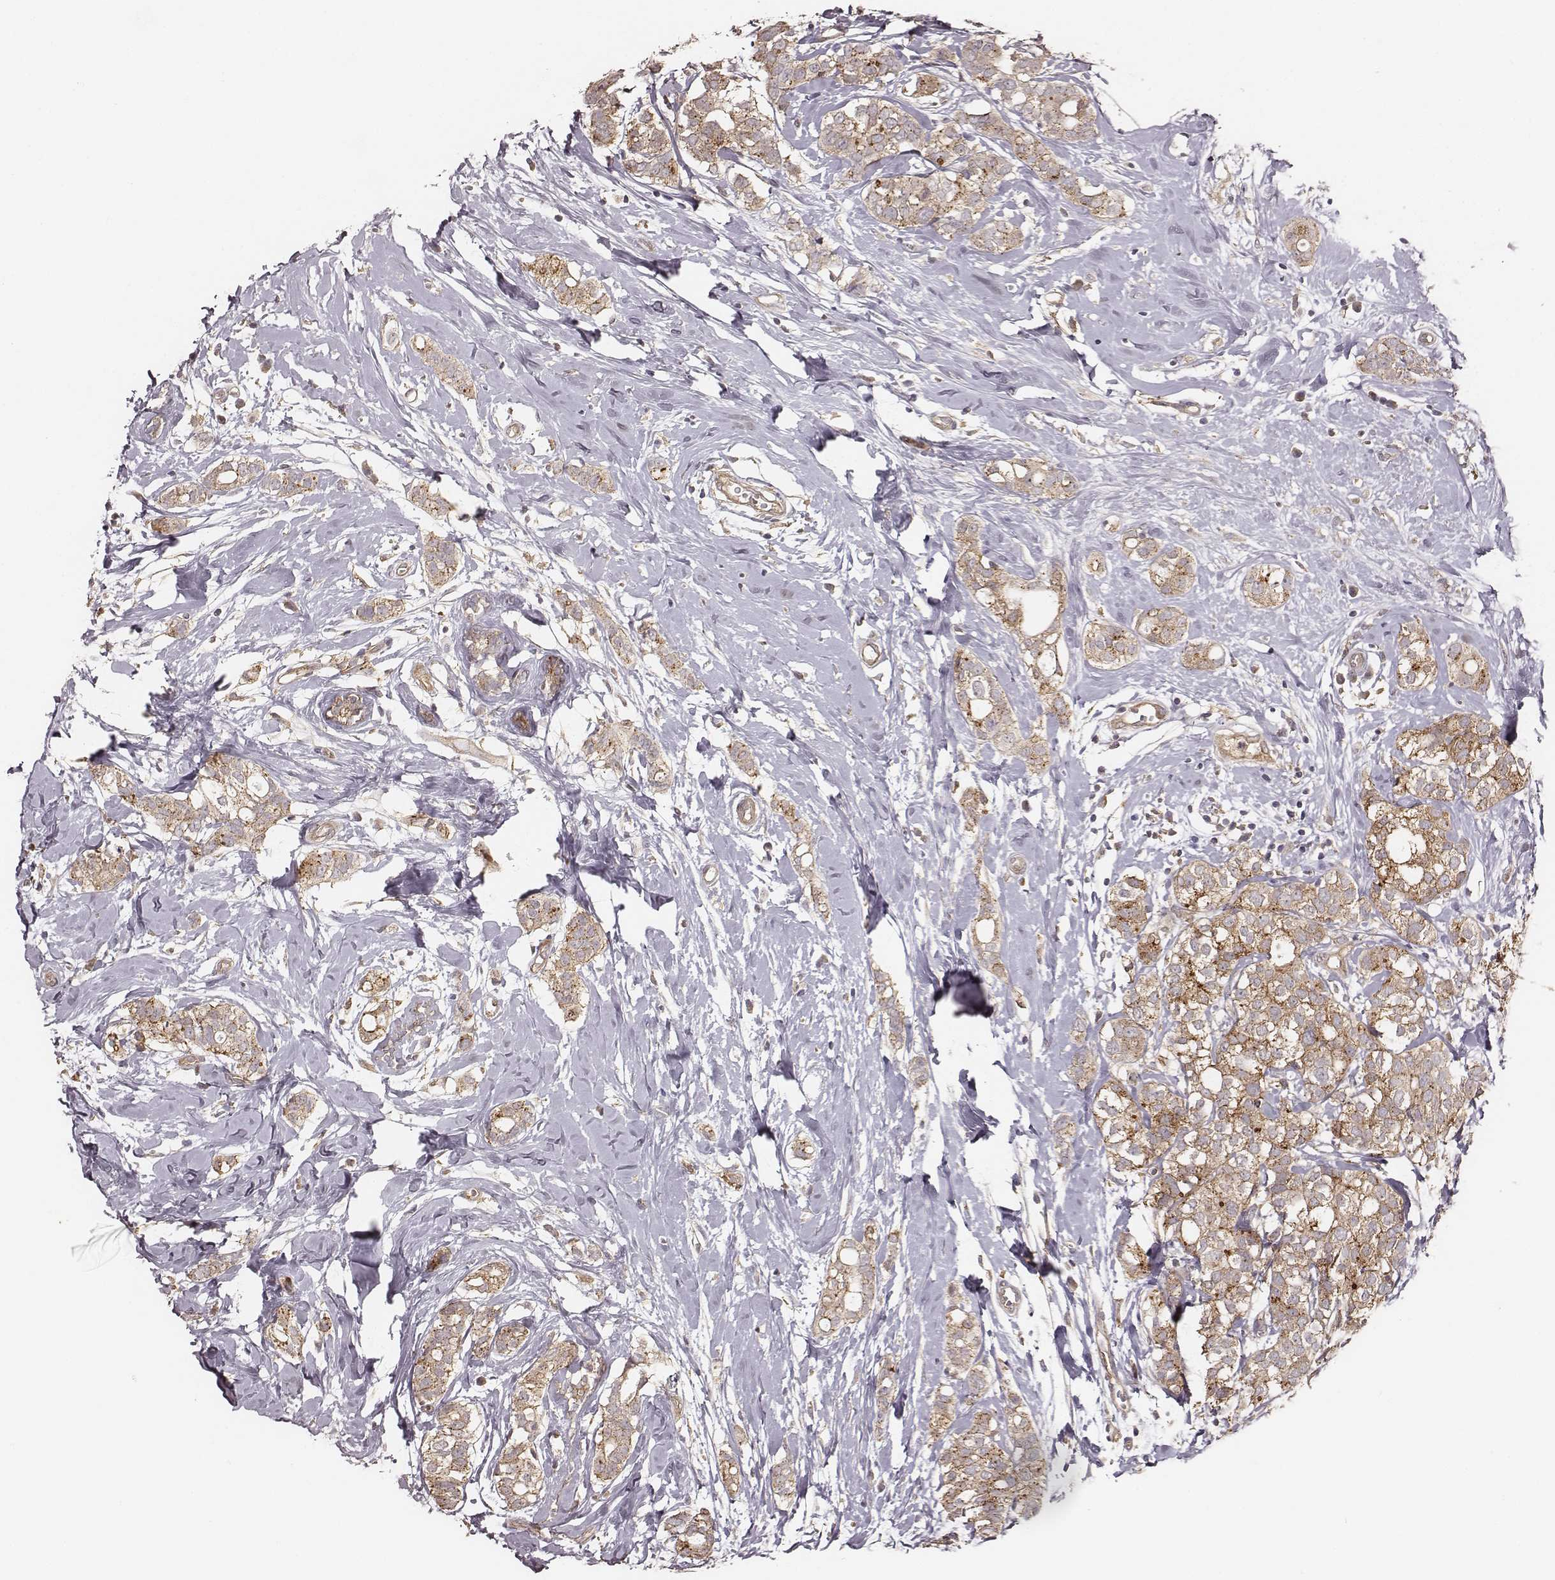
{"staining": {"intensity": "moderate", "quantity": ">75%", "location": "cytoplasmic/membranous"}, "tissue": "breast cancer", "cell_type": "Tumor cells", "image_type": "cancer", "snomed": [{"axis": "morphology", "description": "Duct carcinoma"}, {"axis": "topography", "description": "Breast"}], "caption": "IHC of human intraductal carcinoma (breast) displays medium levels of moderate cytoplasmic/membranous staining in approximately >75% of tumor cells.", "gene": "VPS26A", "patient": {"sex": "female", "age": 40}}